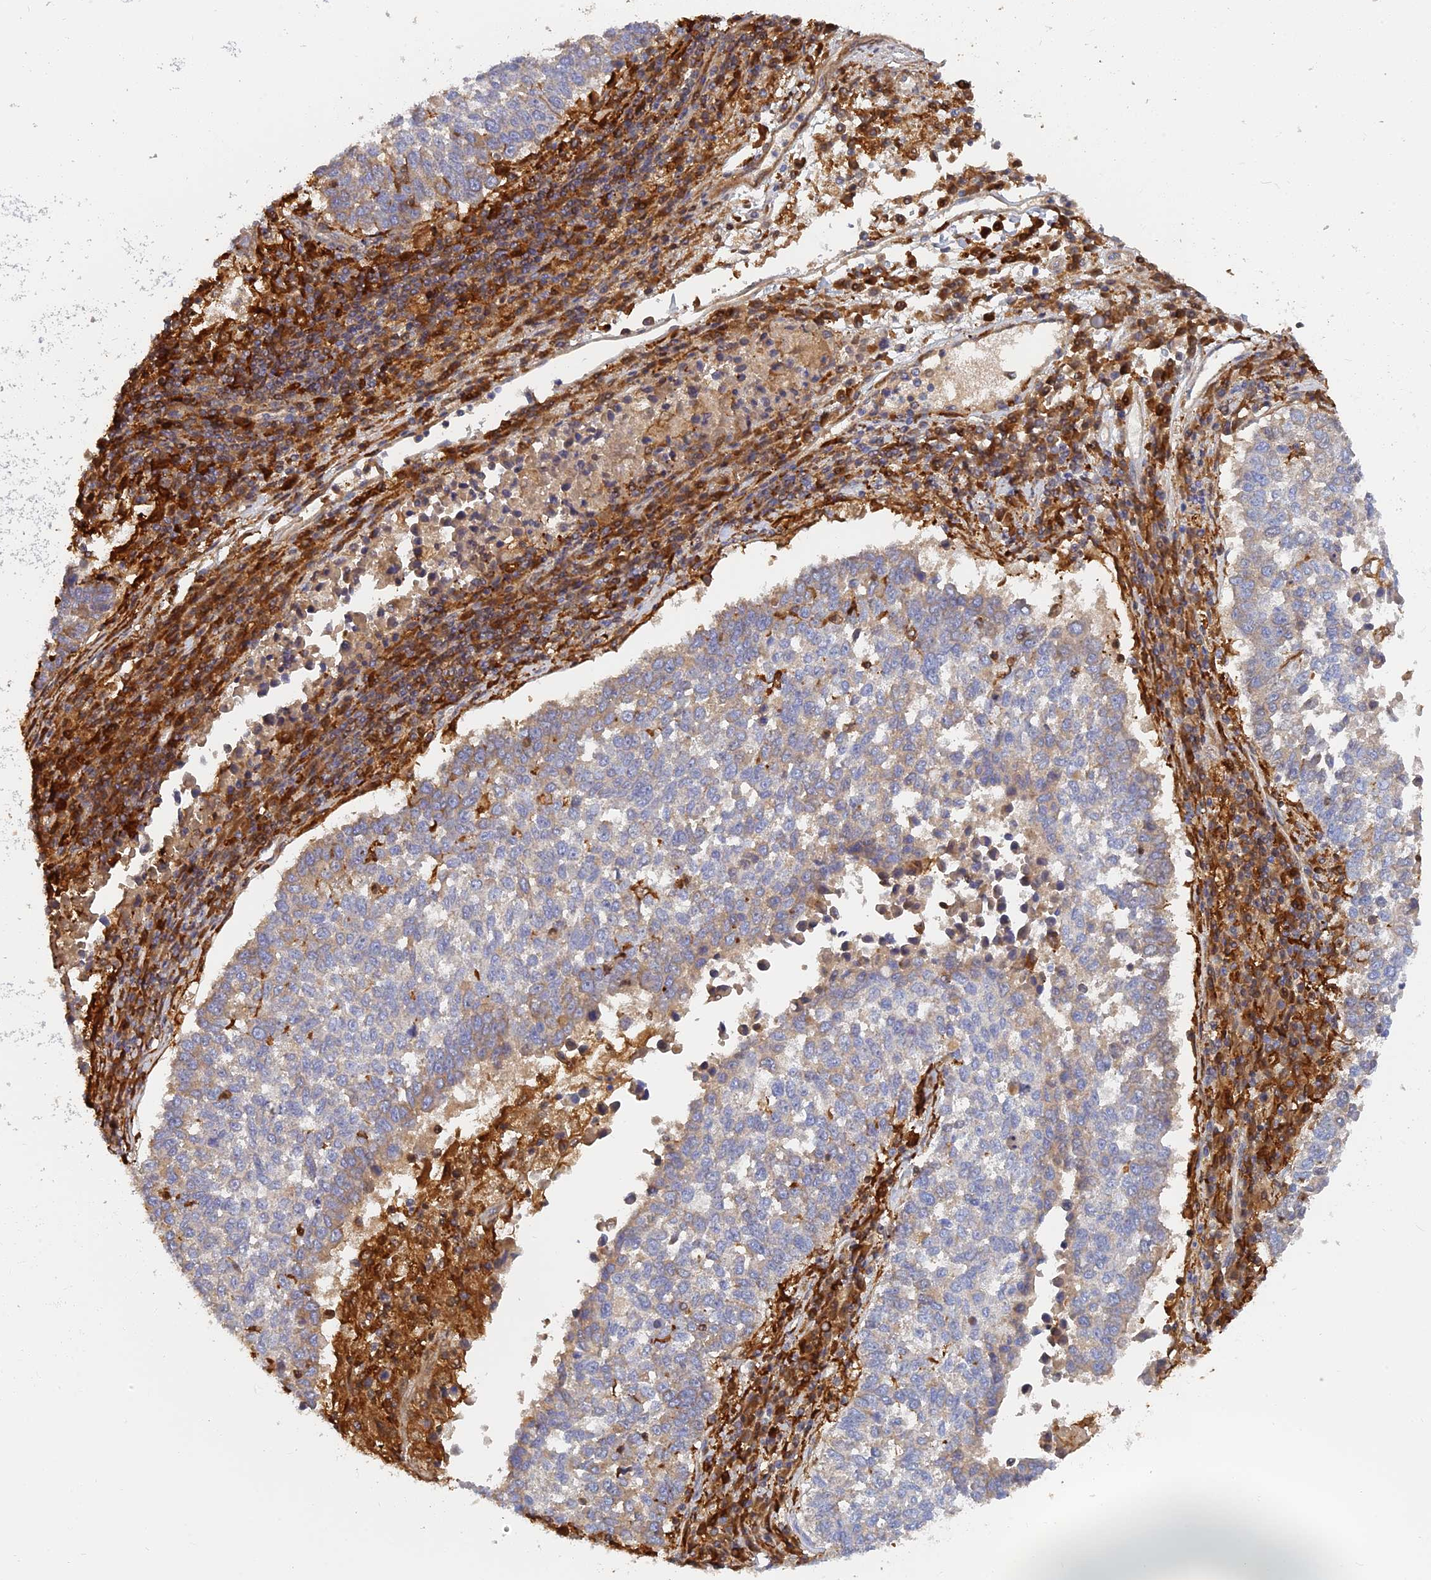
{"staining": {"intensity": "weak", "quantity": "<25%", "location": "cytoplasmic/membranous"}, "tissue": "lung cancer", "cell_type": "Tumor cells", "image_type": "cancer", "snomed": [{"axis": "morphology", "description": "Squamous cell carcinoma, NOS"}, {"axis": "topography", "description": "Lung"}], "caption": "IHC of lung cancer shows no staining in tumor cells.", "gene": "SPATA5L1", "patient": {"sex": "male", "age": 73}}